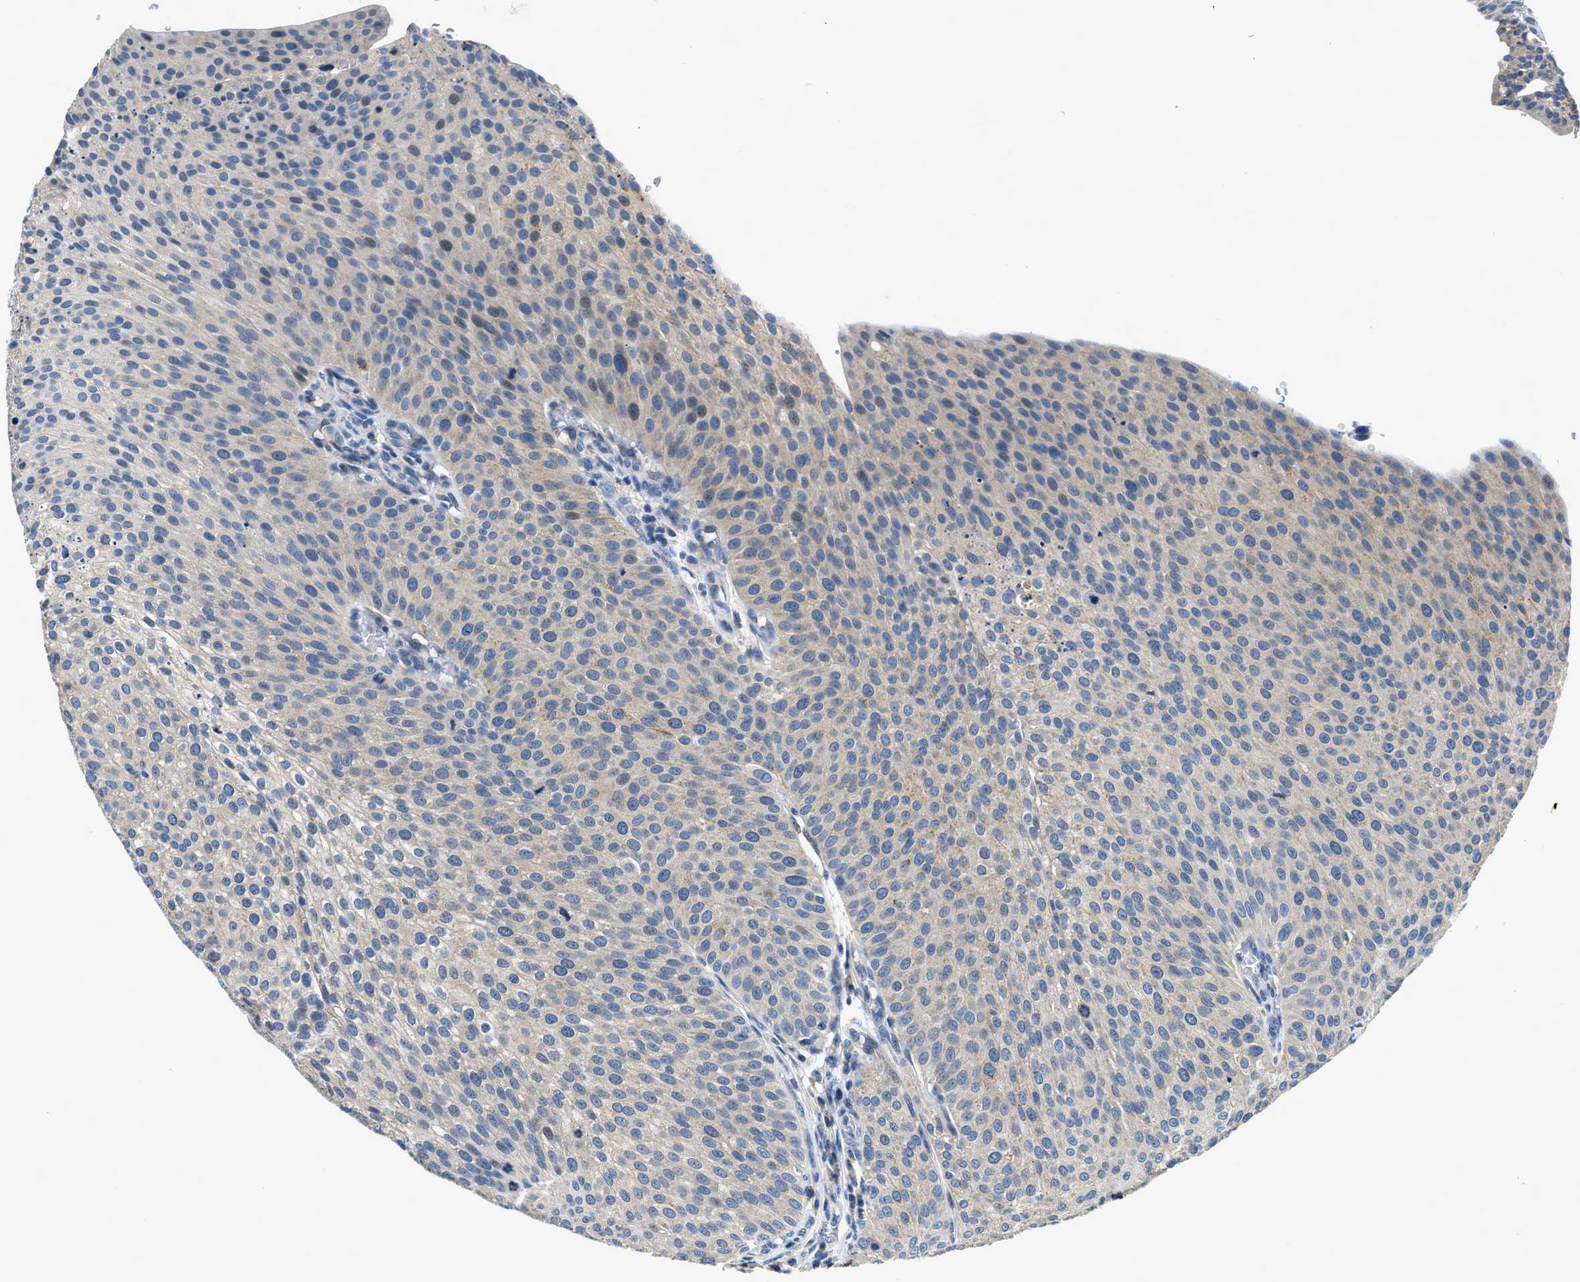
{"staining": {"intensity": "negative", "quantity": "none", "location": "none"}, "tissue": "urothelial cancer", "cell_type": "Tumor cells", "image_type": "cancer", "snomed": [{"axis": "morphology", "description": "Urothelial carcinoma, Low grade"}, {"axis": "topography", "description": "Smooth muscle"}, {"axis": "topography", "description": "Urinary bladder"}], "caption": "A high-resolution image shows immunohistochemistry staining of urothelial carcinoma (low-grade), which shows no significant positivity in tumor cells.", "gene": "ADGRE3", "patient": {"sex": "male", "age": 60}}